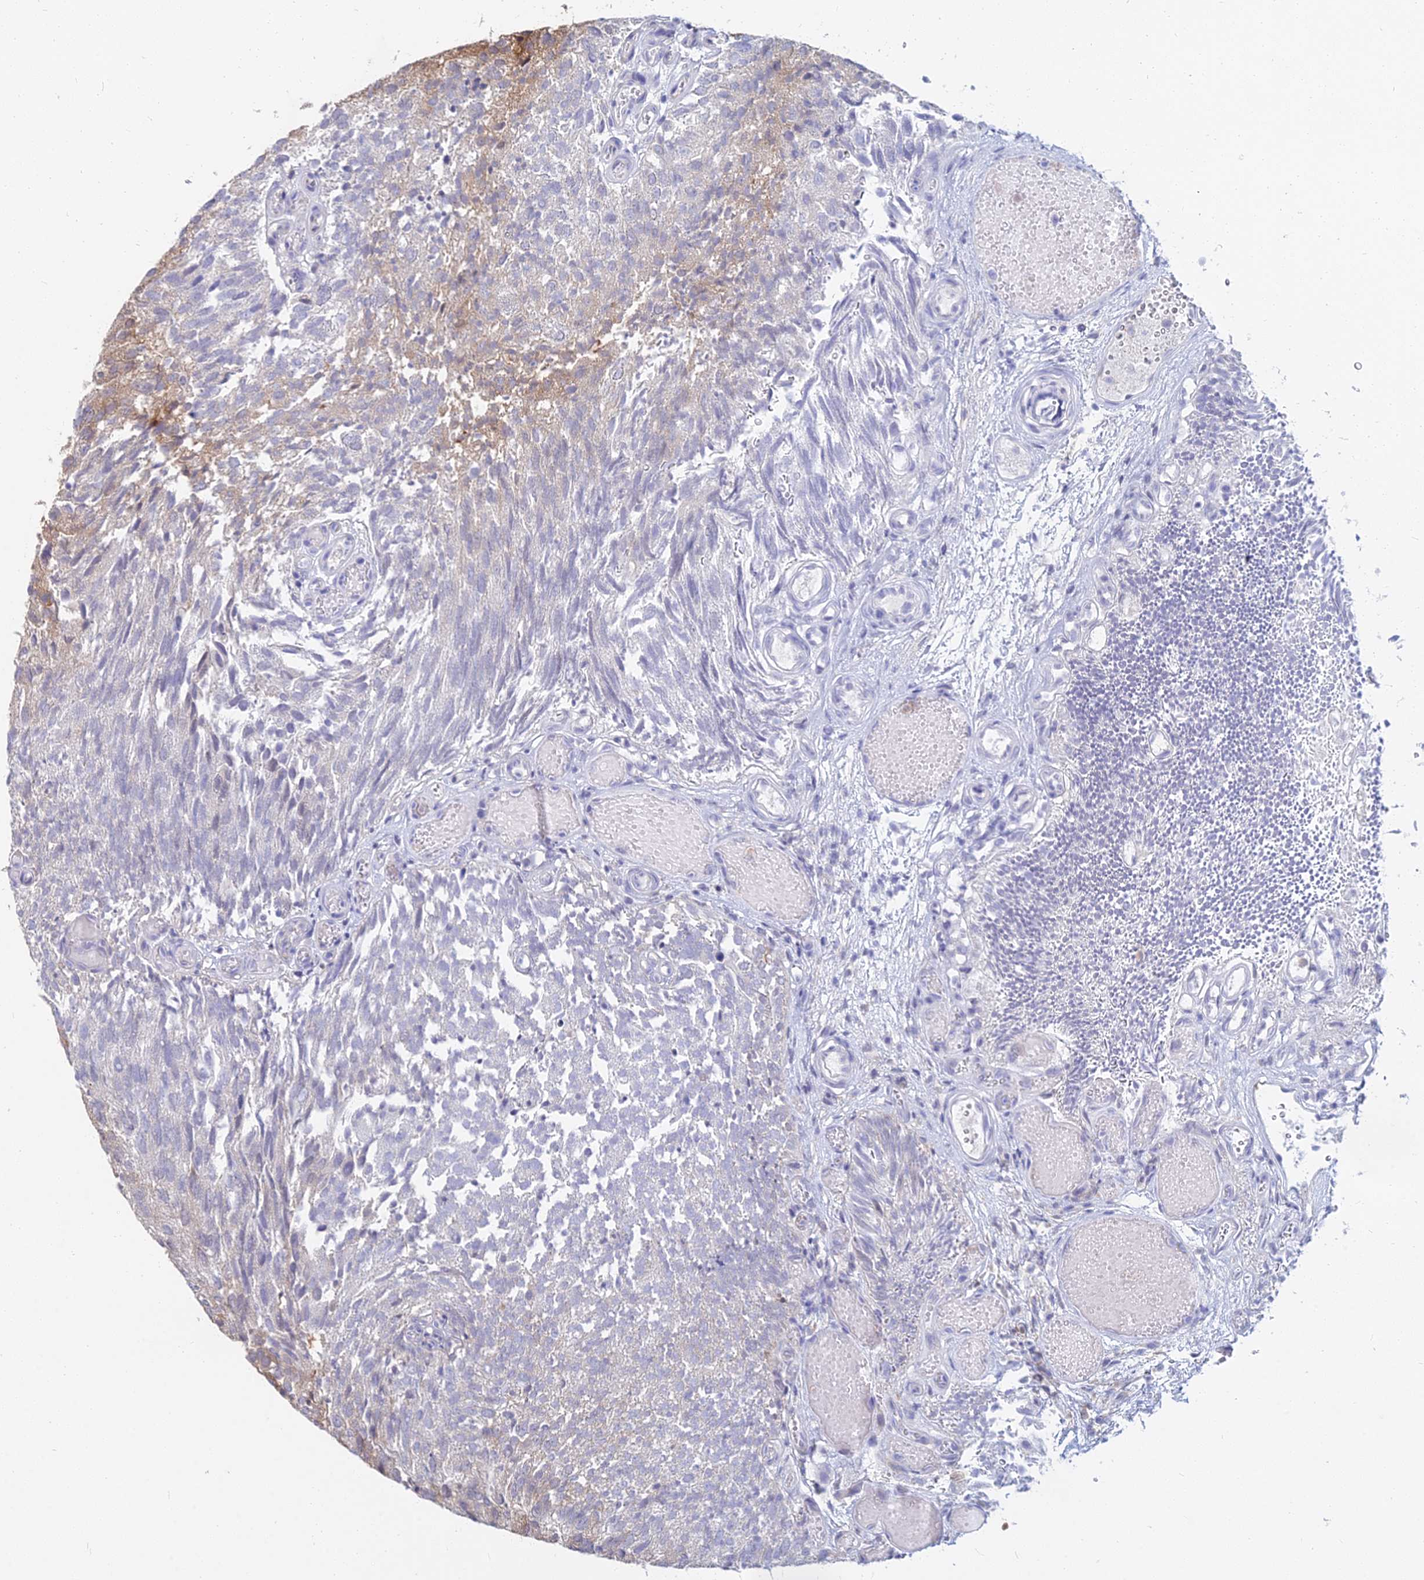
{"staining": {"intensity": "moderate", "quantity": "<25%", "location": "cytoplasmic/membranous"}, "tissue": "urothelial cancer", "cell_type": "Tumor cells", "image_type": "cancer", "snomed": [{"axis": "morphology", "description": "Urothelial carcinoma, Low grade"}, {"axis": "topography", "description": "Urinary bladder"}], "caption": "A brown stain shows moderate cytoplasmic/membranous expression of a protein in urothelial cancer tumor cells. Using DAB (3,3'-diaminobenzidine) (brown) and hematoxylin (blue) stains, captured at high magnification using brightfield microscopy.", "gene": "B3GALT4", "patient": {"sex": "male", "age": 78}}